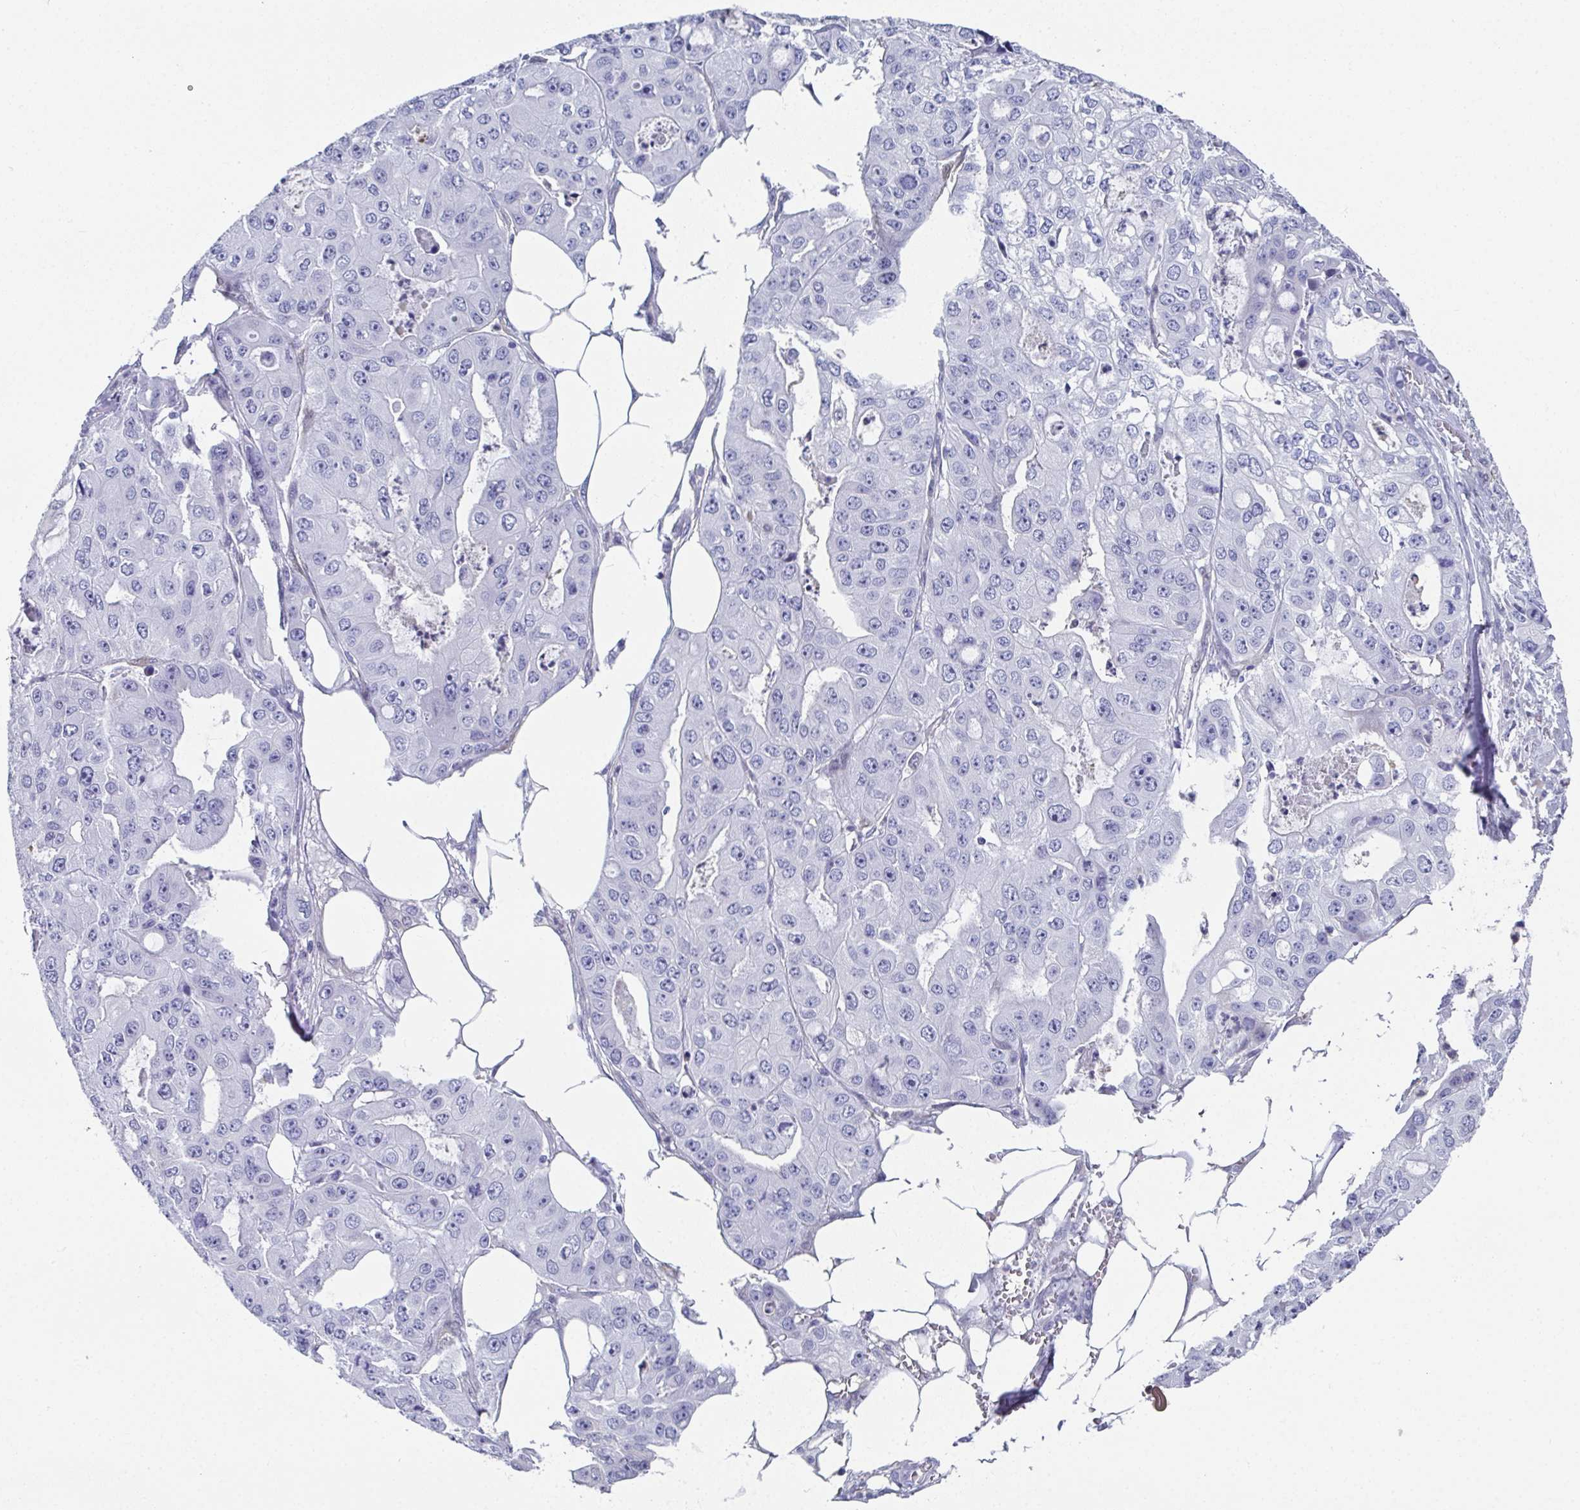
{"staining": {"intensity": "negative", "quantity": "none", "location": "none"}, "tissue": "ovarian cancer", "cell_type": "Tumor cells", "image_type": "cancer", "snomed": [{"axis": "morphology", "description": "Cystadenocarcinoma, serous, NOS"}, {"axis": "topography", "description": "Ovary"}], "caption": "Immunohistochemical staining of ovarian serous cystadenocarcinoma reveals no significant expression in tumor cells.", "gene": "RBP1", "patient": {"sex": "female", "age": 56}}